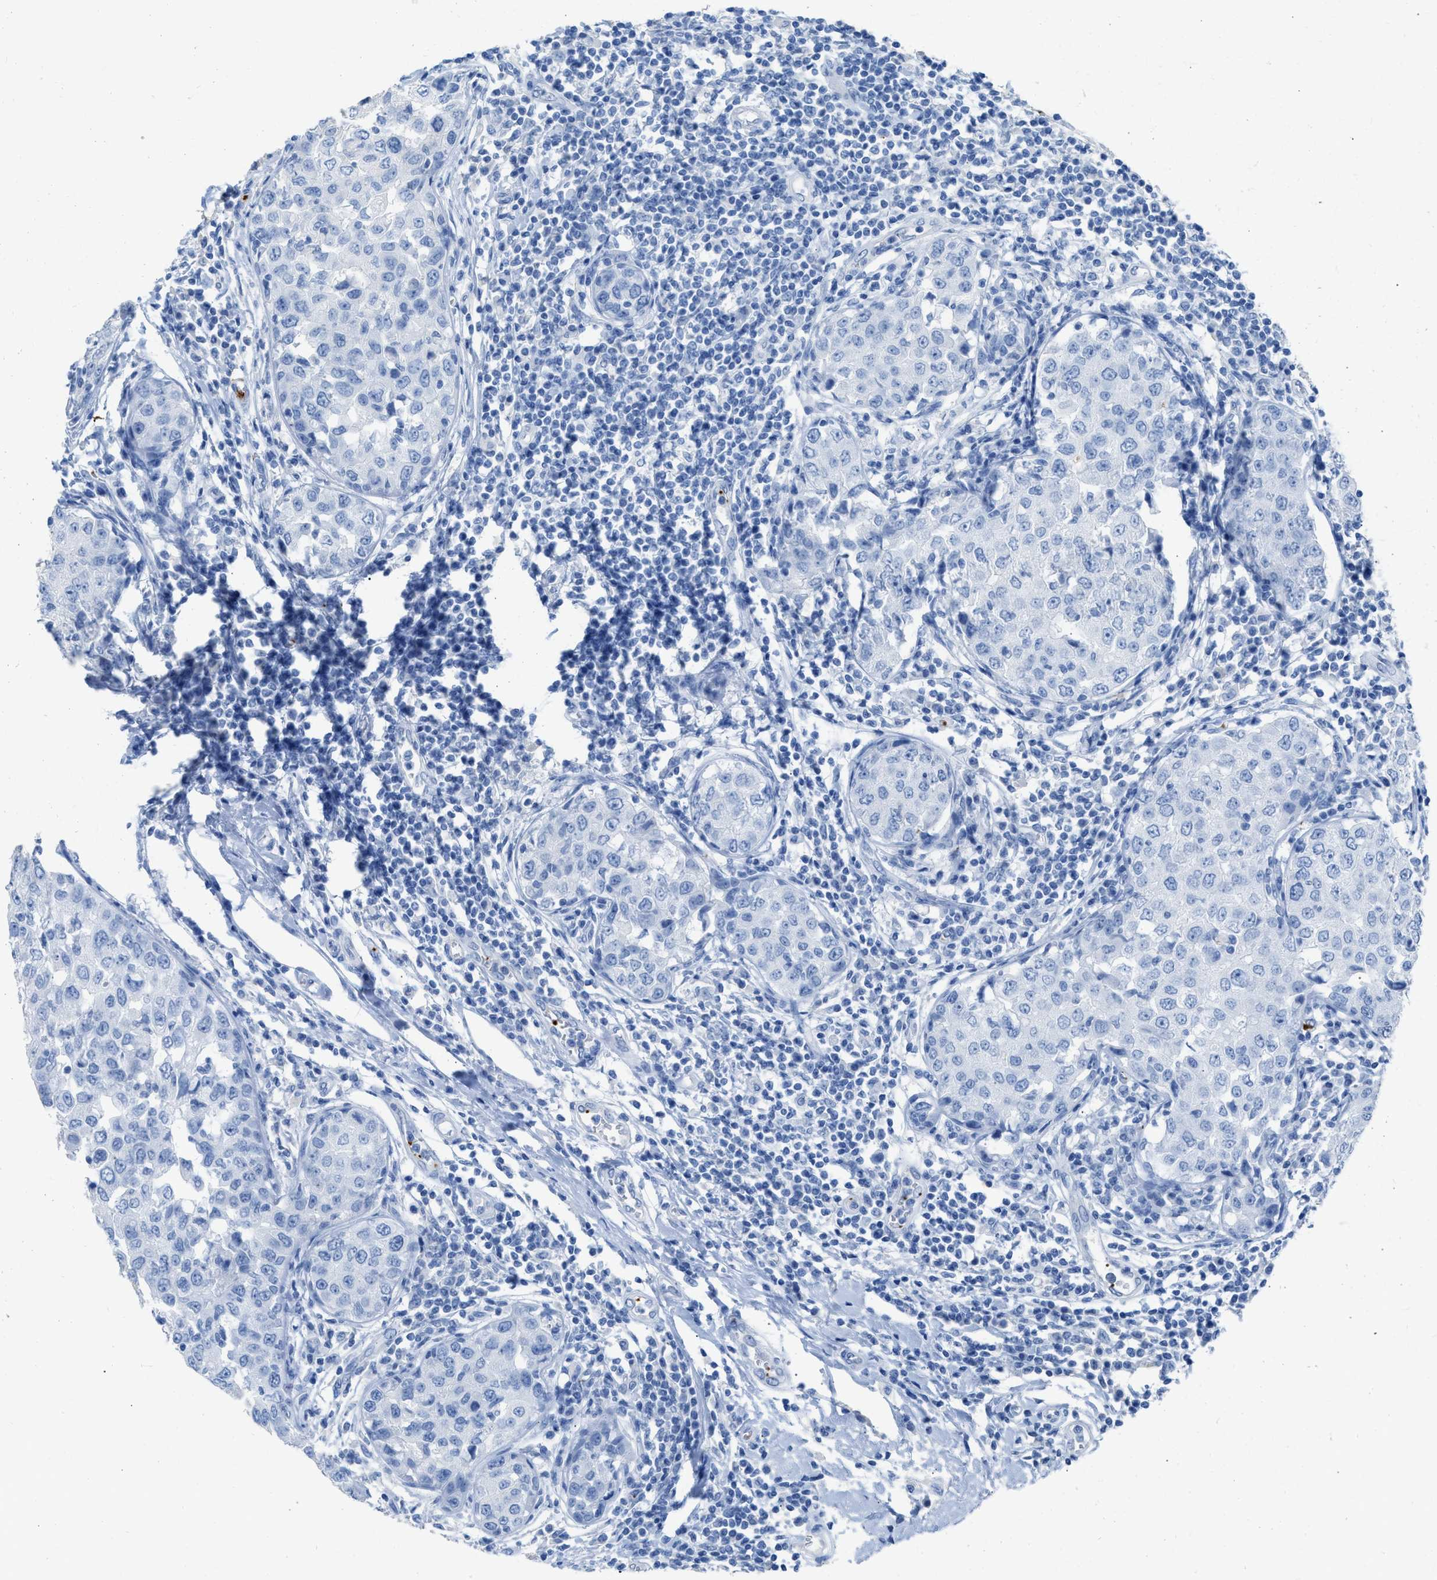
{"staining": {"intensity": "negative", "quantity": "none", "location": "none"}, "tissue": "breast cancer", "cell_type": "Tumor cells", "image_type": "cancer", "snomed": [{"axis": "morphology", "description": "Duct carcinoma"}, {"axis": "topography", "description": "Breast"}], "caption": "The histopathology image demonstrates no staining of tumor cells in intraductal carcinoma (breast).", "gene": "FAIM2", "patient": {"sex": "female", "age": 27}}